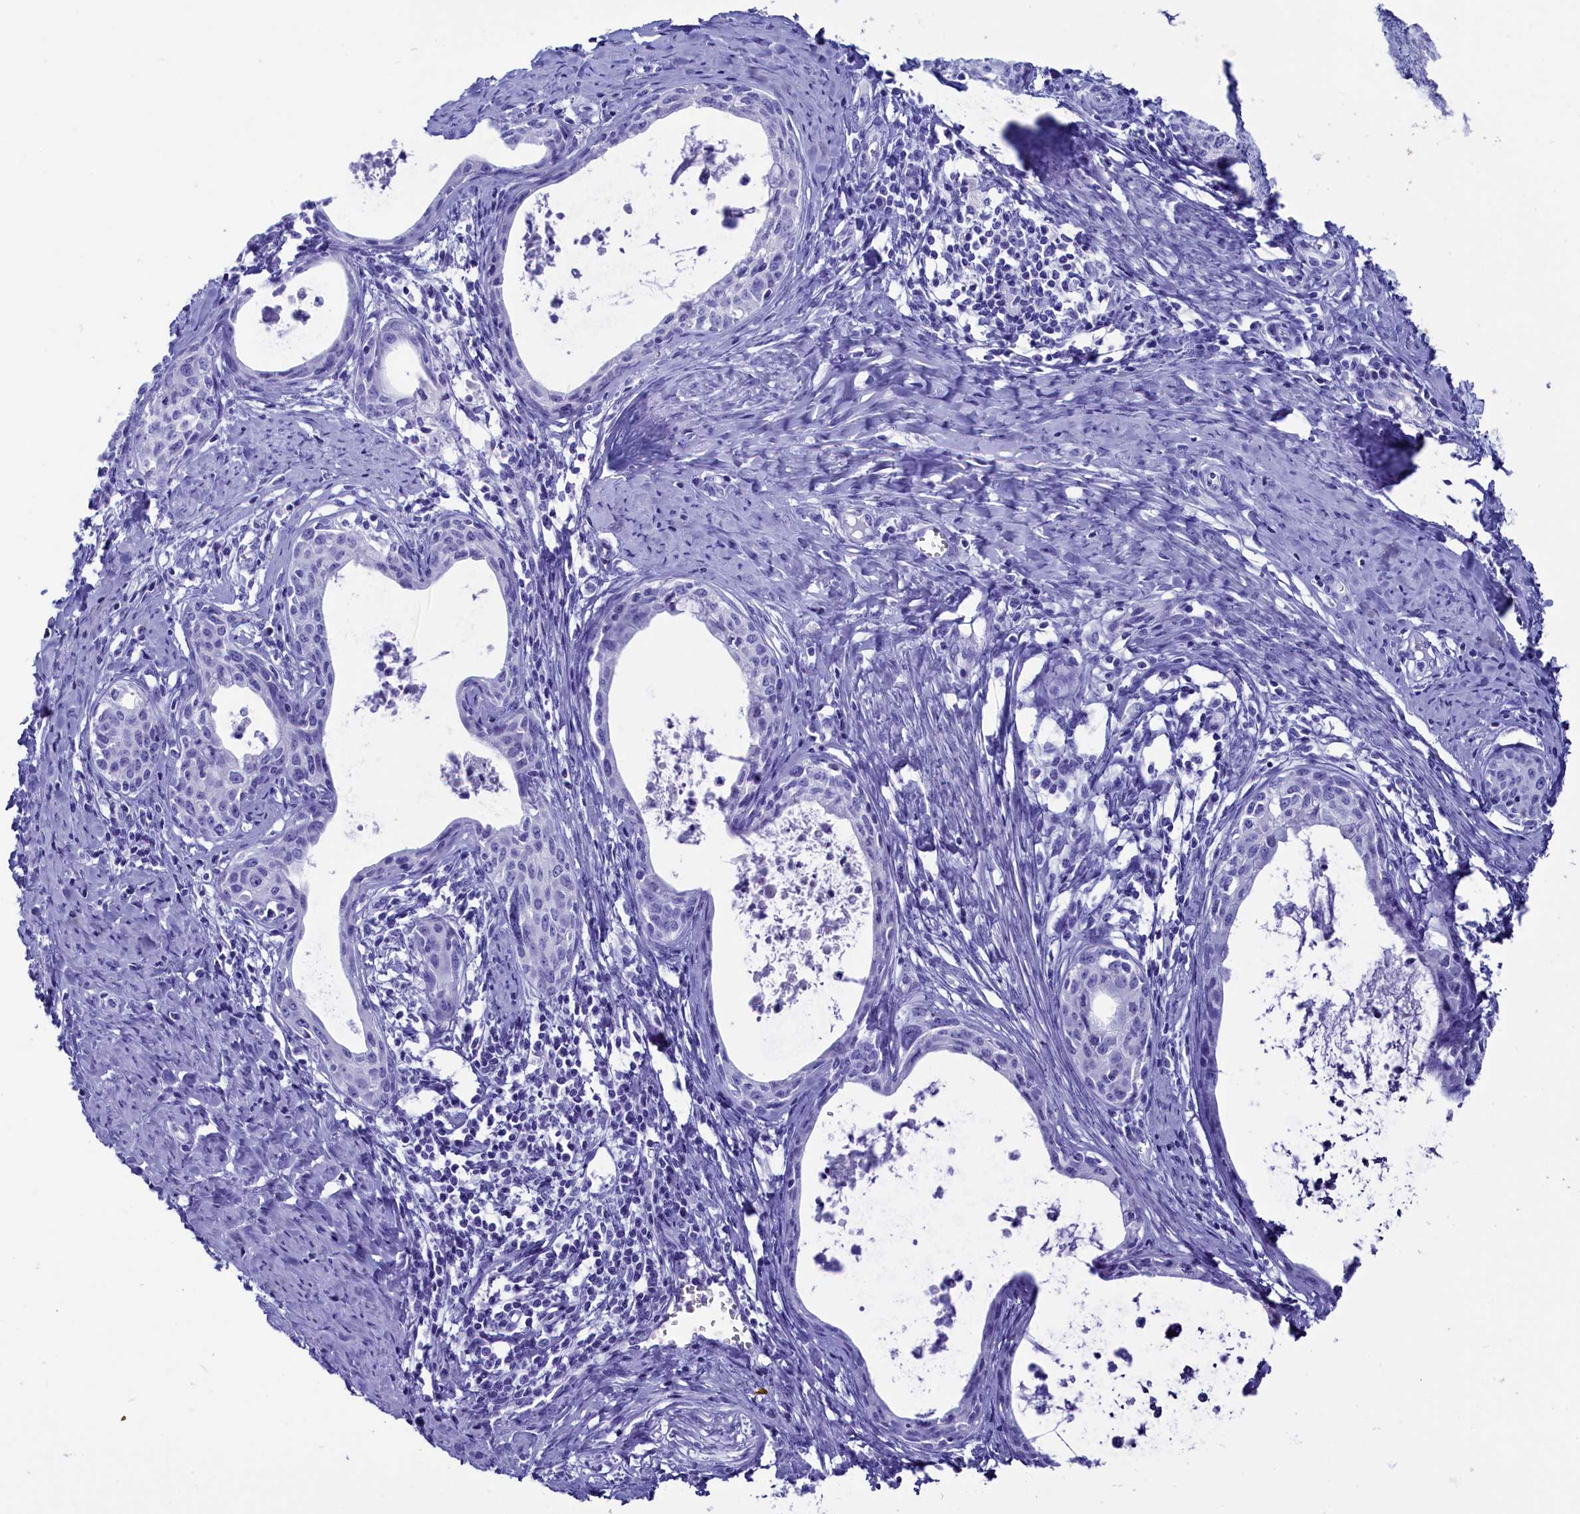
{"staining": {"intensity": "negative", "quantity": "none", "location": "none"}, "tissue": "cervical cancer", "cell_type": "Tumor cells", "image_type": "cancer", "snomed": [{"axis": "morphology", "description": "Squamous cell carcinoma, NOS"}, {"axis": "topography", "description": "Cervix"}], "caption": "Protein analysis of cervical cancer displays no significant staining in tumor cells. The staining was performed using DAB to visualize the protein expression in brown, while the nuclei were stained in blue with hematoxylin (Magnification: 20x).", "gene": "ANKRD29", "patient": {"sex": "female", "age": 52}}